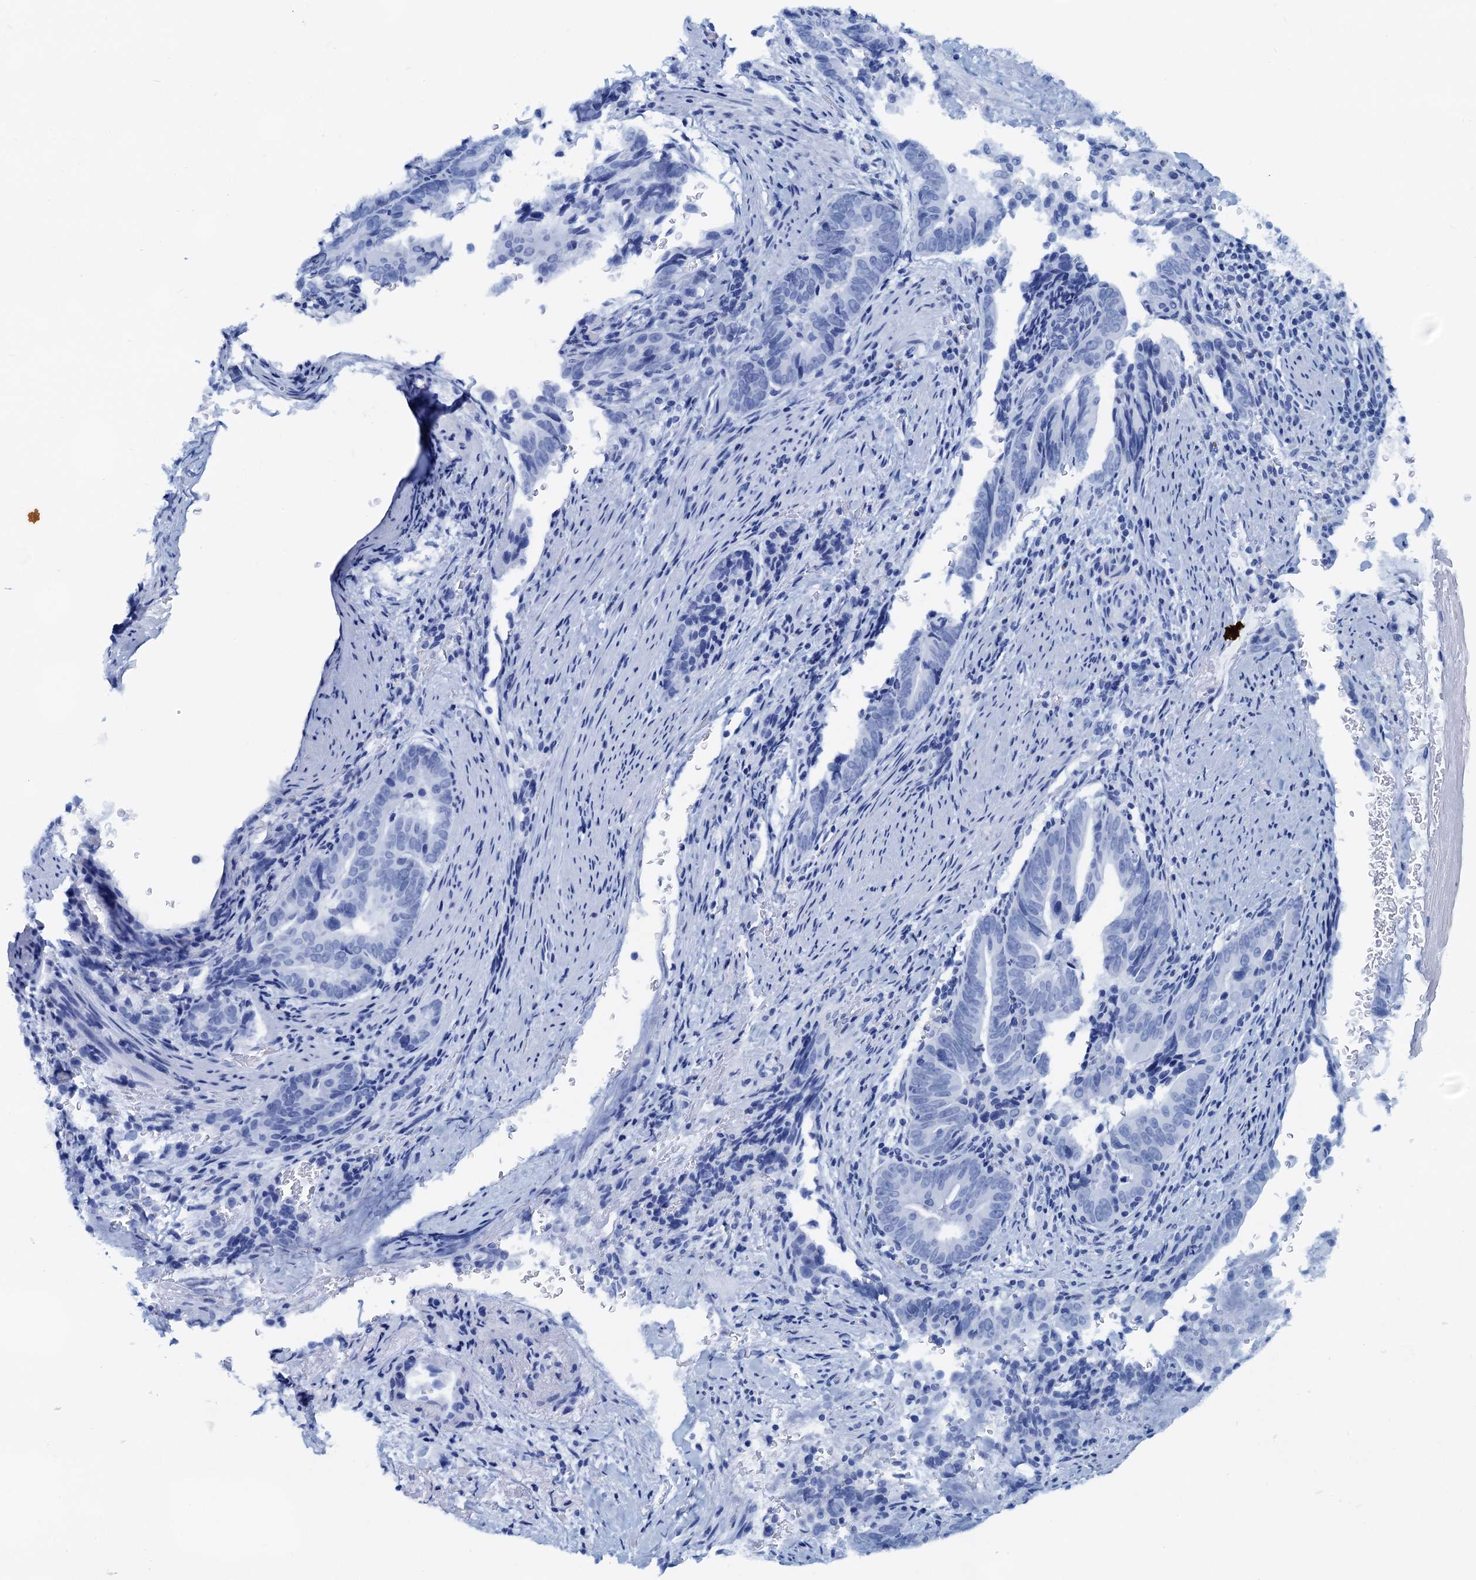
{"staining": {"intensity": "negative", "quantity": "none", "location": "none"}, "tissue": "pancreatic cancer", "cell_type": "Tumor cells", "image_type": "cancer", "snomed": [{"axis": "morphology", "description": "Adenocarcinoma, NOS"}, {"axis": "topography", "description": "Pancreas"}], "caption": "Image shows no protein staining in tumor cells of pancreatic adenocarcinoma tissue.", "gene": "PTGES3", "patient": {"sex": "female", "age": 63}}